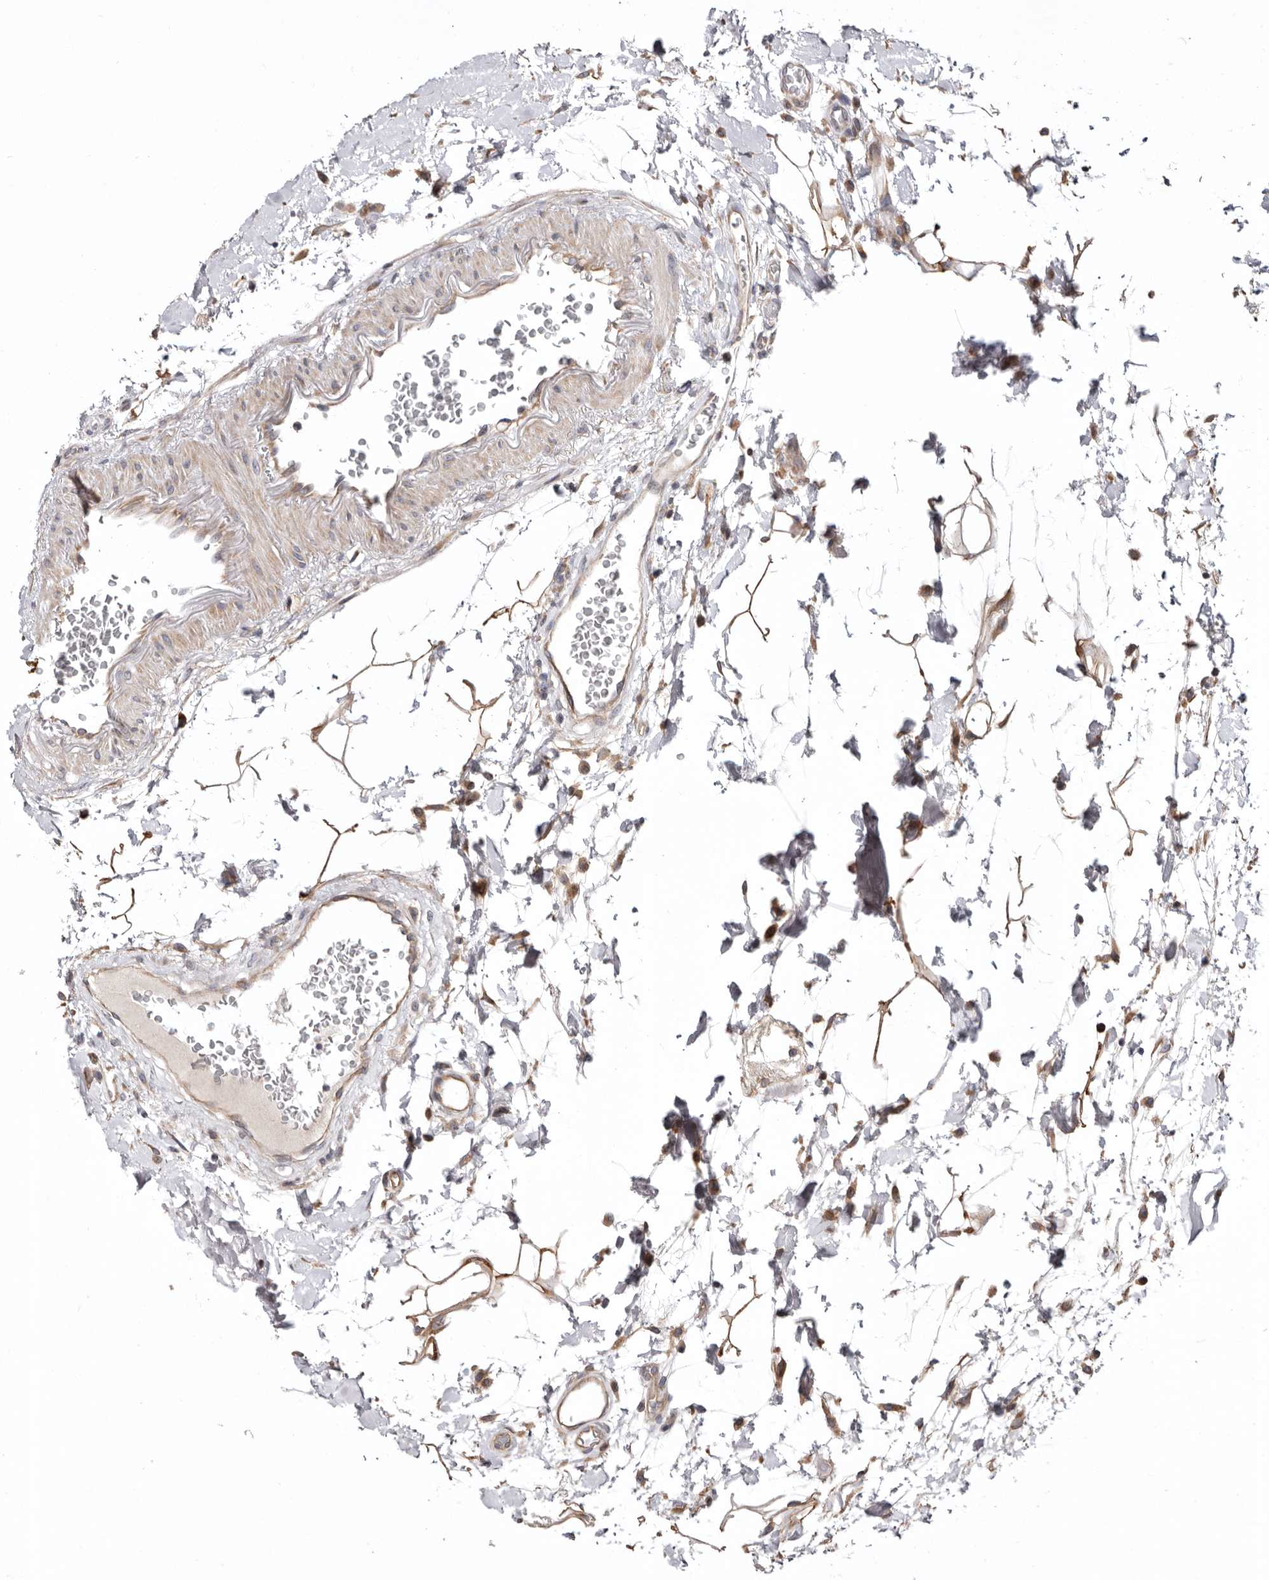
{"staining": {"intensity": "negative", "quantity": "none", "location": "none"}, "tissue": "colon", "cell_type": "Endothelial cells", "image_type": "normal", "snomed": [{"axis": "morphology", "description": "Normal tissue, NOS"}, {"axis": "topography", "description": "Colon"}], "caption": "Image shows no significant protein expression in endothelial cells of benign colon. The staining was performed using DAB (3,3'-diaminobenzidine) to visualize the protein expression in brown, while the nuclei were stained in blue with hematoxylin (Magnification: 20x).", "gene": "TMUB1", "patient": {"sex": "female", "age": 79}}